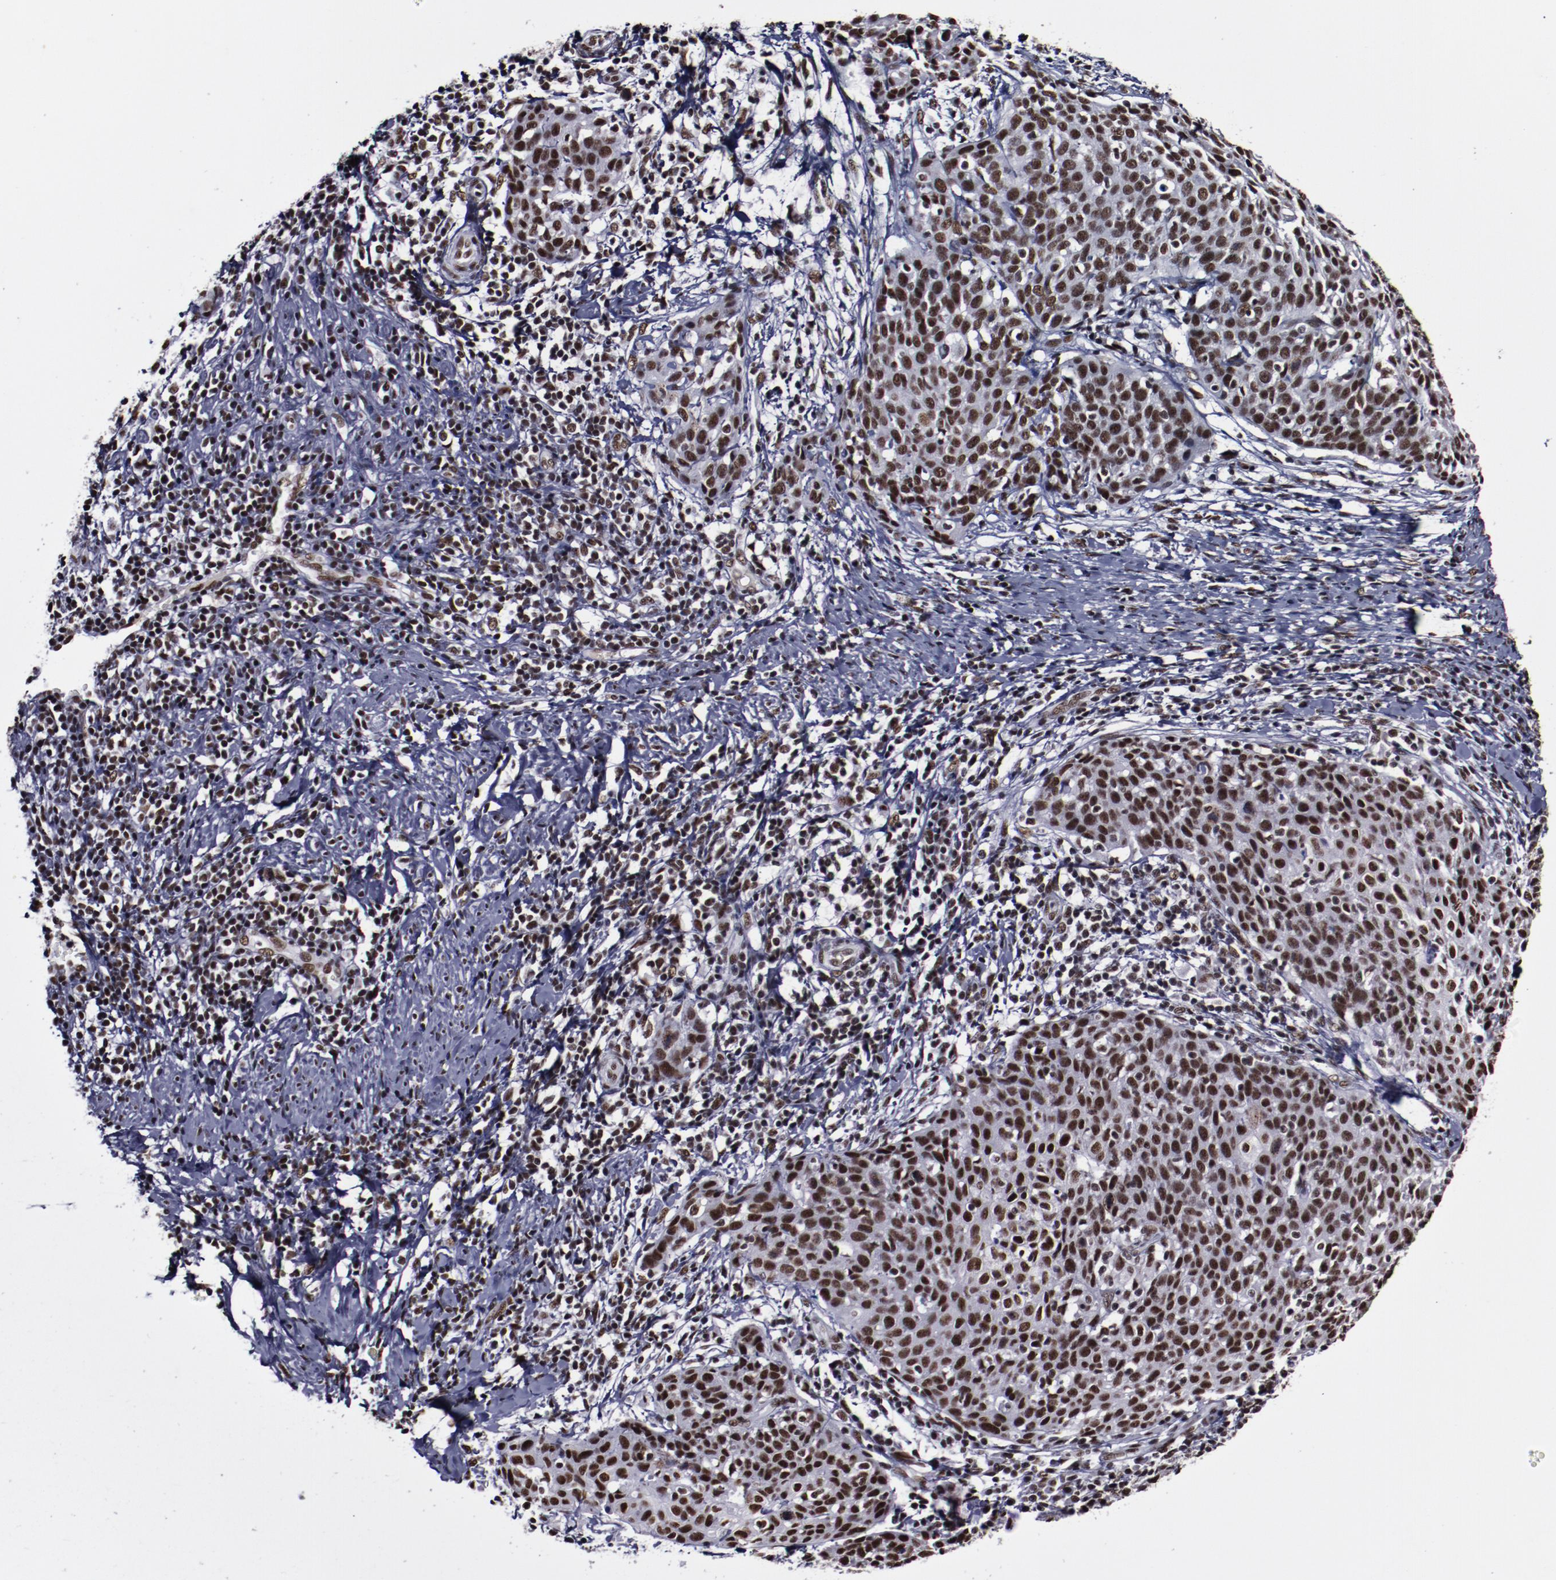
{"staining": {"intensity": "moderate", "quantity": ">75%", "location": "nuclear"}, "tissue": "cervical cancer", "cell_type": "Tumor cells", "image_type": "cancer", "snomed": [{"axis": "morphology", "description": "Squamous cell carcinoma, NOS"}, {"axis": "topography", "description": "Cervix"}], "caption": "Immunohistochemistry histopathology image of human cervical cancer stained for a protein (brown), which exhibits medium levels of moderate nuclear staining in about >75% of tumor cells.", "gene": "ERH", "patient": {"sex": "female", "age": 38}}